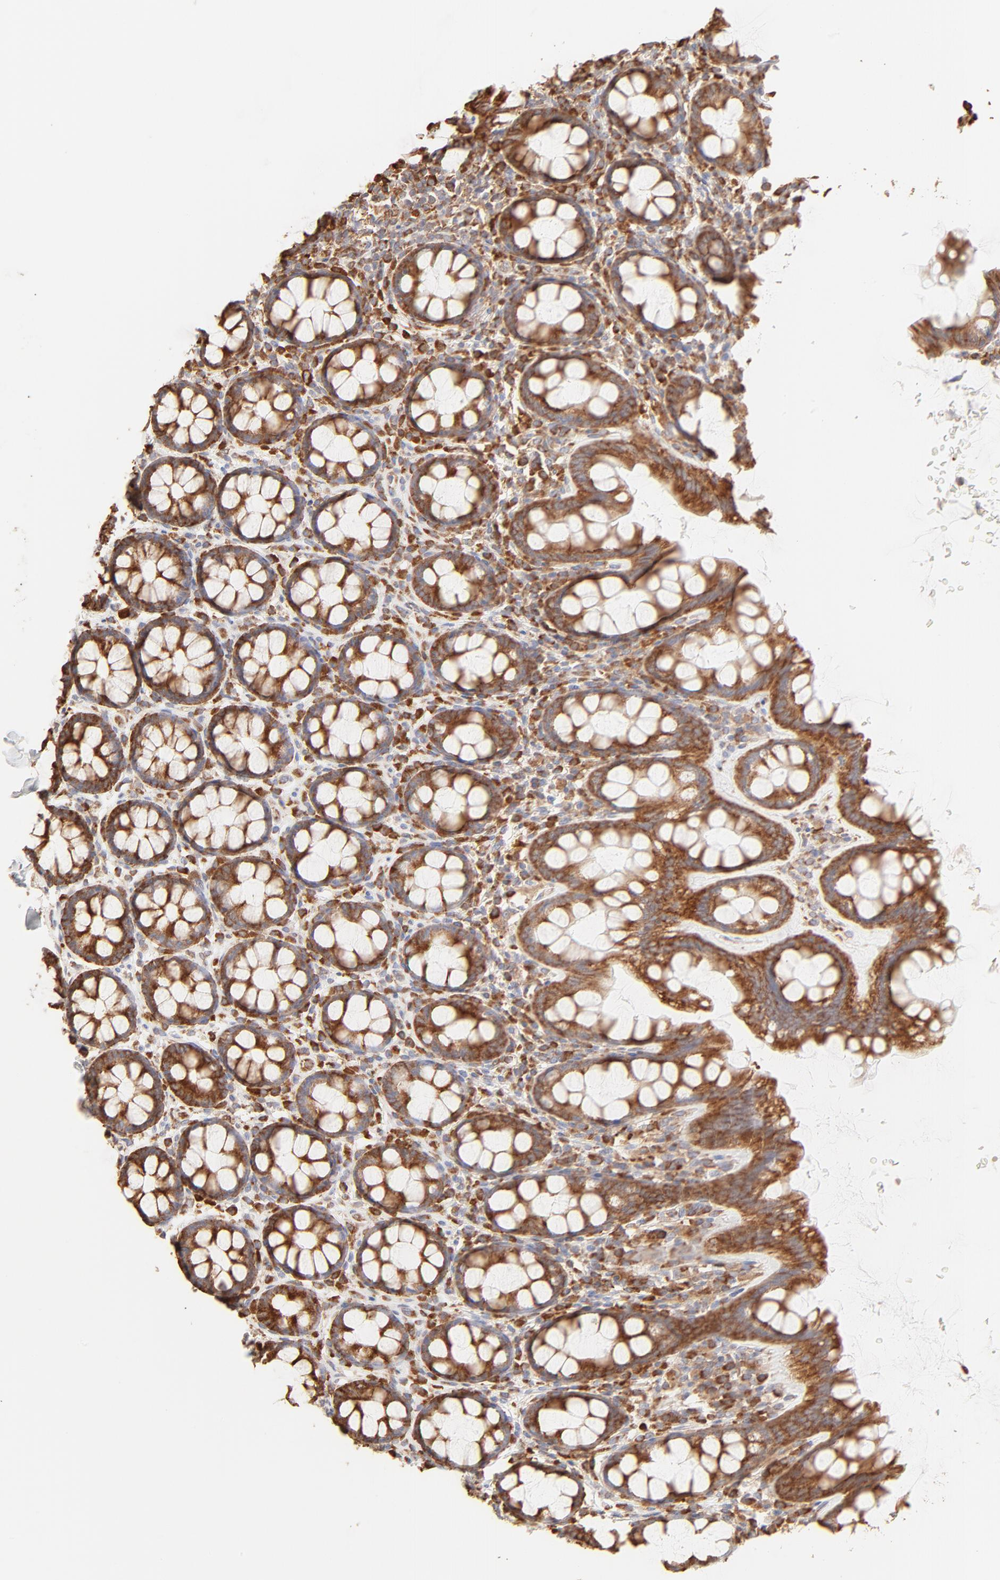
{"staining": {"intensity": "moderate", "quantity": ">75%", "location": "cytoplasmic/membranous"}, "tissue": "rectum", "cell_type": "Glandular cells", "image_type": "normal", "snomed": [{"axis": "morphology", "description": "Normal tissue, NOS"}, {"axis": "topography", "description": "Rectum"}], "caption": "Normal rectum was stained to show a protein in brown. There is medium levels of moderate cytoplasmic/membranous positivity in approximately >75% of glandular cells. Immunohistochemistry stains the protein in brown and the nuclei are stained blue.", "gene": "RPS20", "patient": {"sex": "male", "age": 92}}